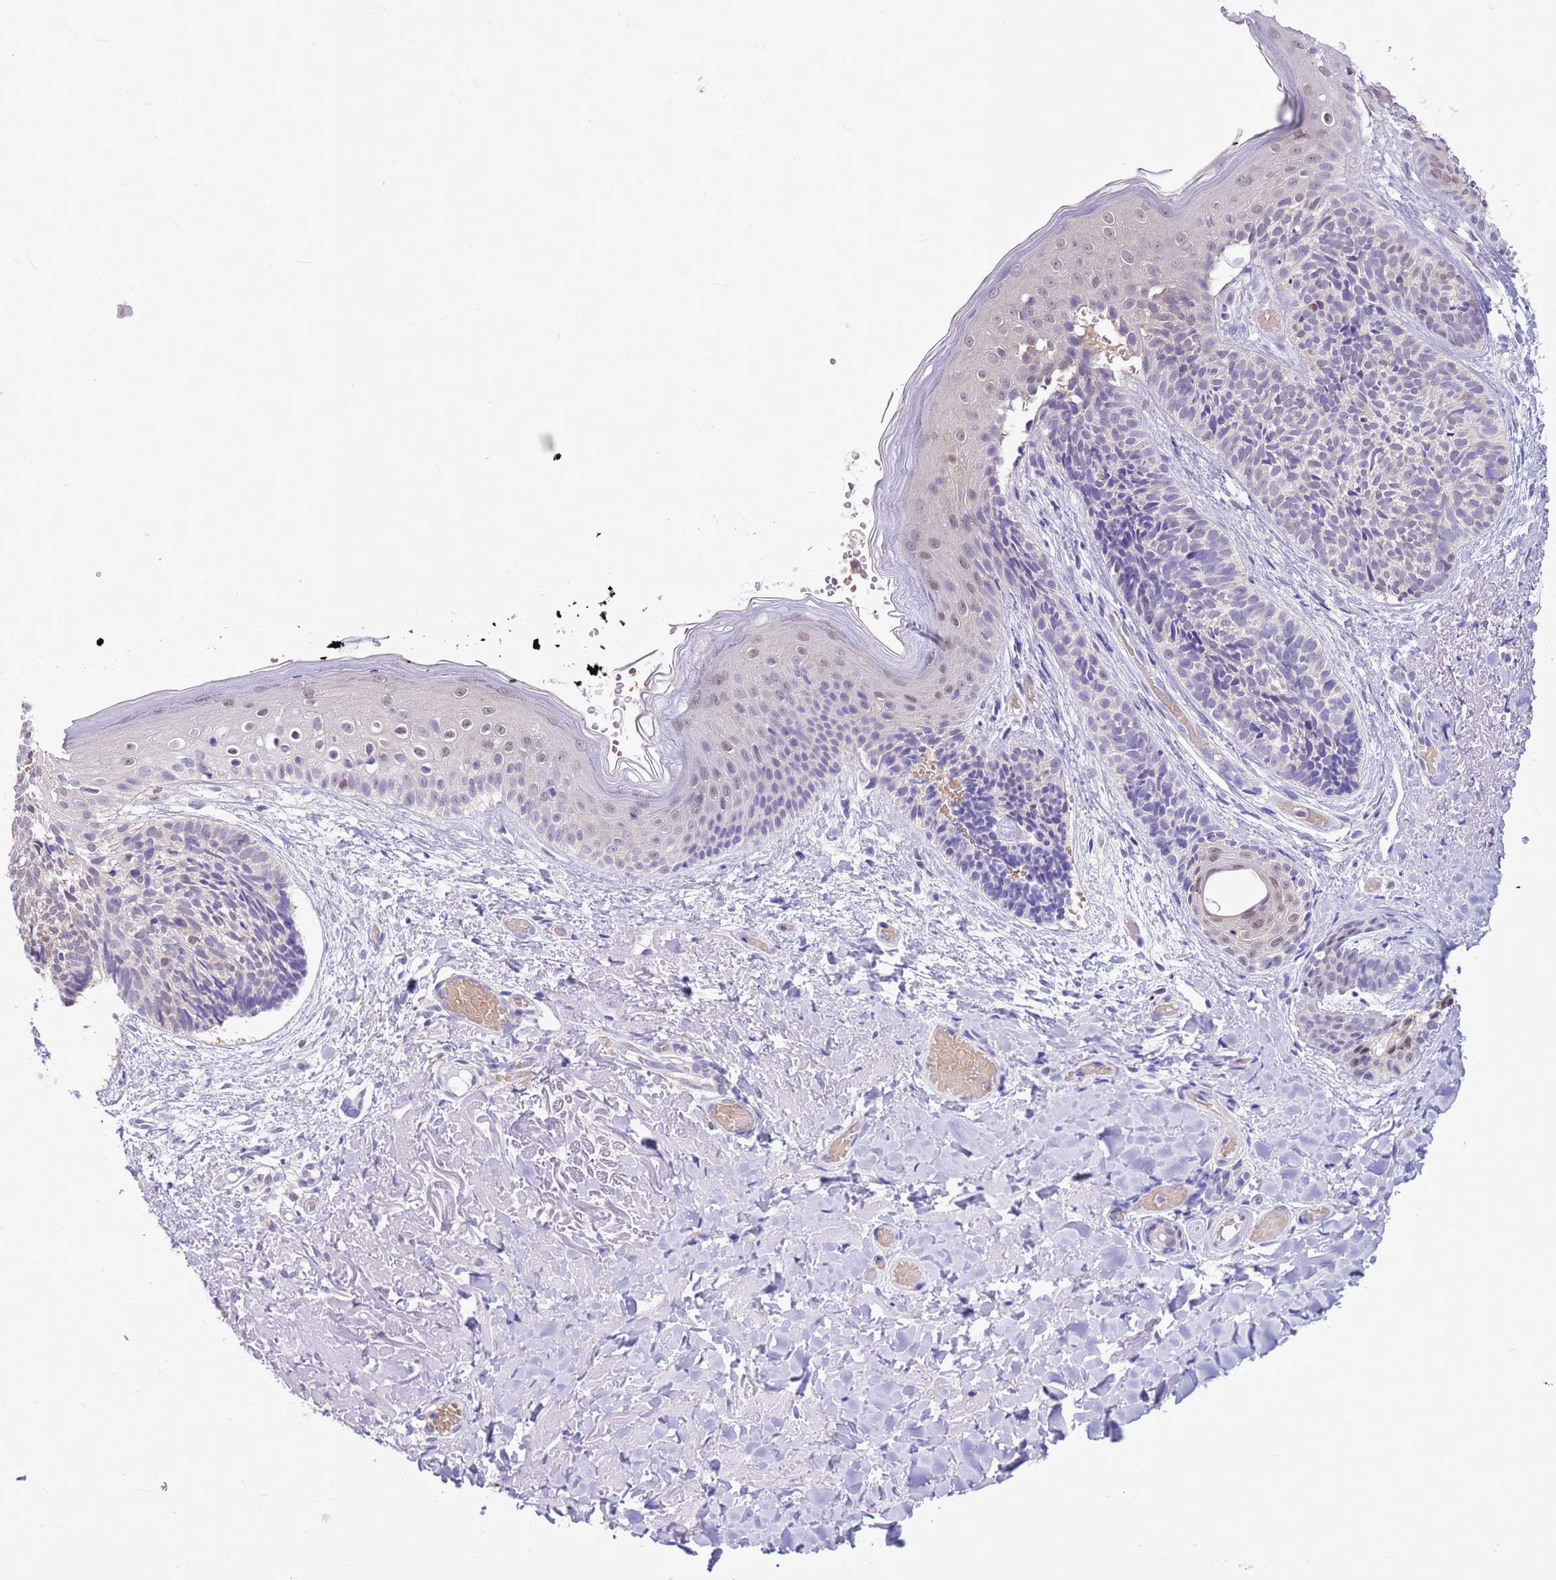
{"staining": {"intensity": "negative", "quantity": "none", "location": "none"}, "tissue": "skin cancer", "cell_type": "Tumor cells", "image_type": "cancer", "snomed": [{"axis": "morphology", "description": "Basal cell carcinoma"}, {"axis": "topography", "description": "Skin"}], "caption": "The immunohistochemistry micrograph has no significant staining in tumor cells of skin cancer tissue.", "gene": "DDI2", "patient": {"sex": "male", "age": 84}}